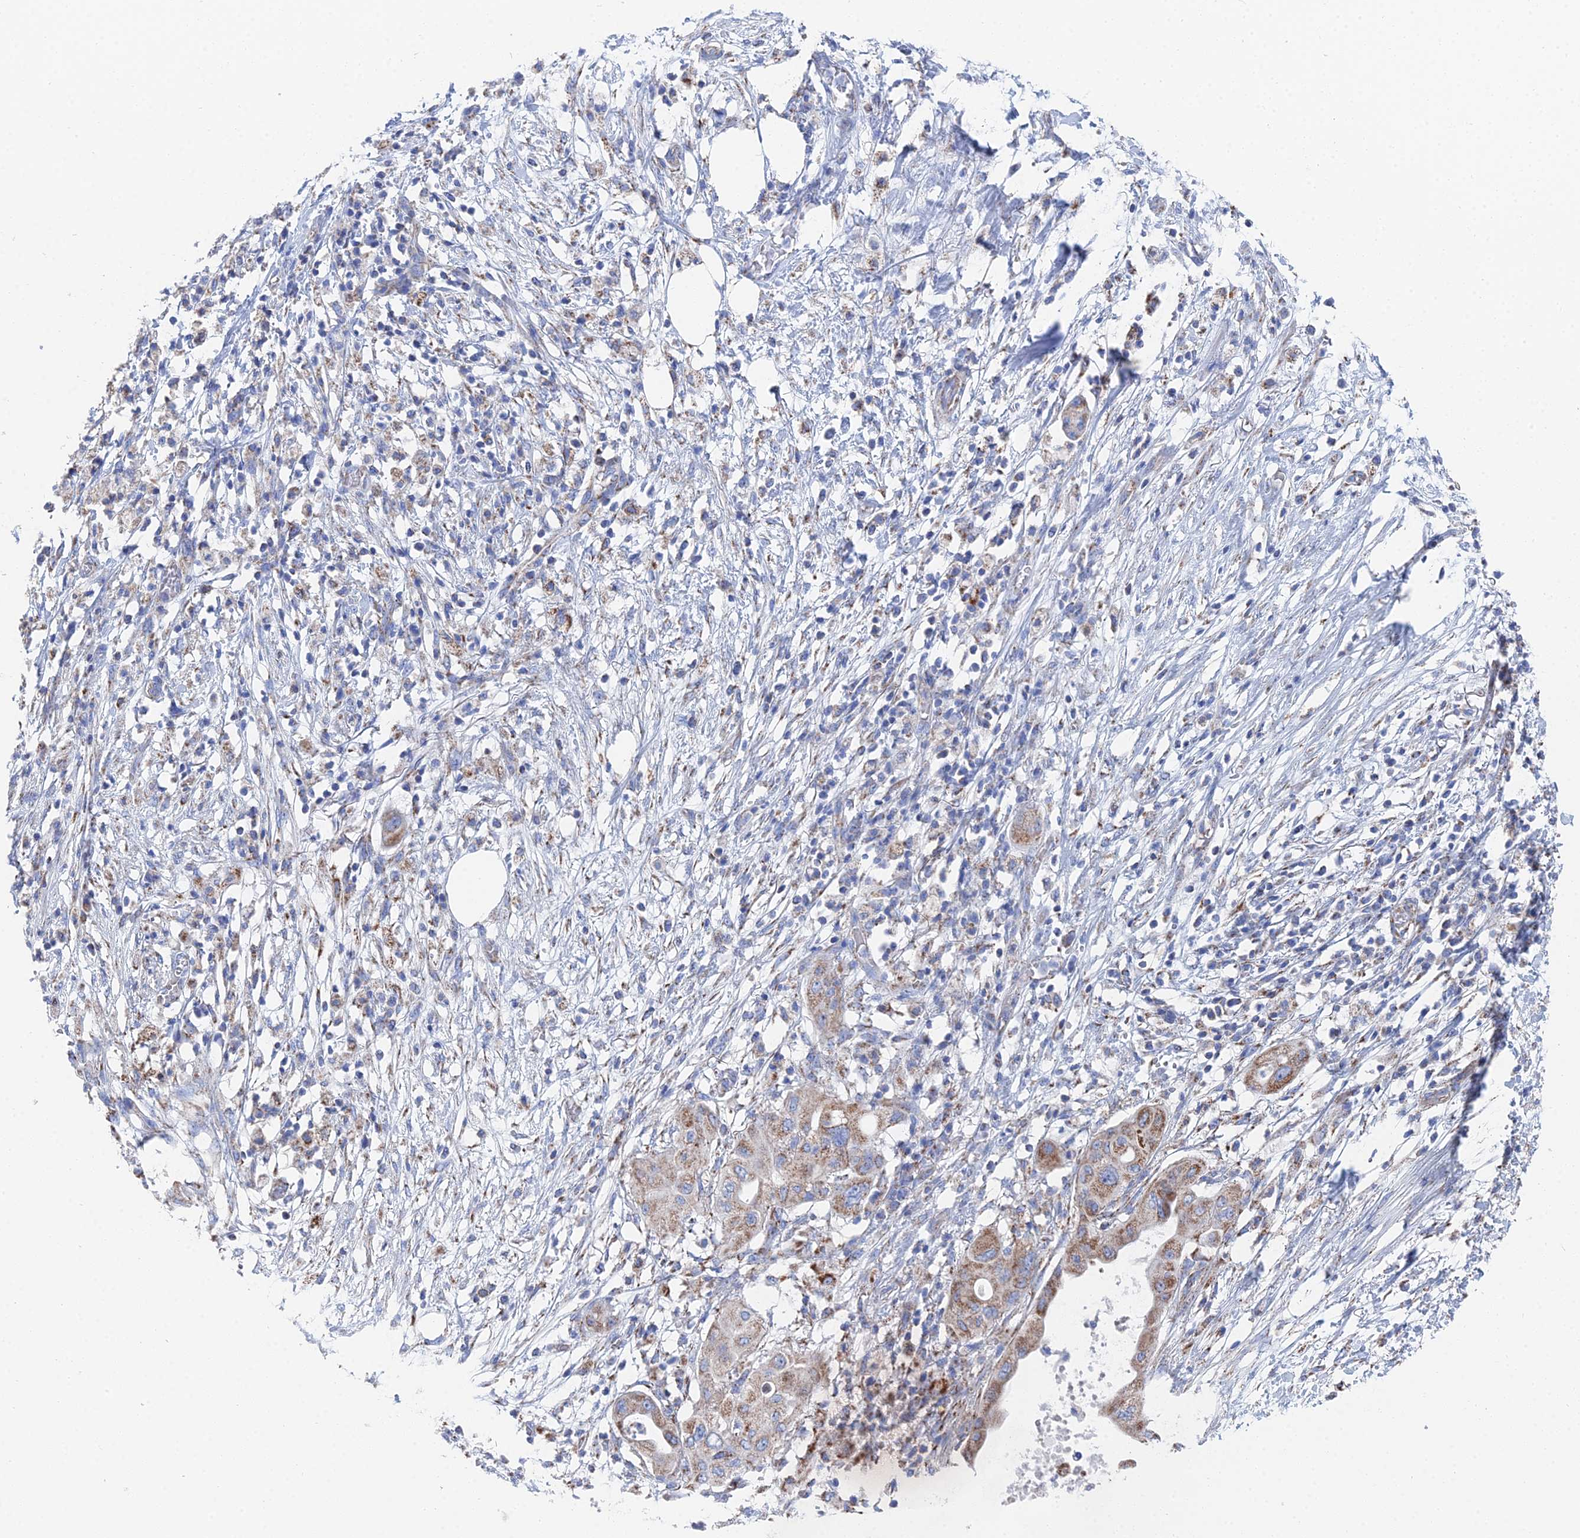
{"staining": {"intensity": "moderate", "quantity": "25%-75%", "location": "cytoplasmic/membranous"}, "tissue": "pancreatic cancer", "cell_type": "Tumor cells", "image_type": "cancer", "snomed": [{"axis": "morphology", "description": "Adenocarcinoma, NOS"}, {"axis": "topography", "description": "Pancreas"}], "caption": "Protein expression analysis of pancreatic cancer (adenocarcinoma) reveals moderate cytoplasmic/membranous expression in approximately 25%-75% of tumor cells.", "gene": "IFT80", "patient": {"sex": "male", "age": 68}}